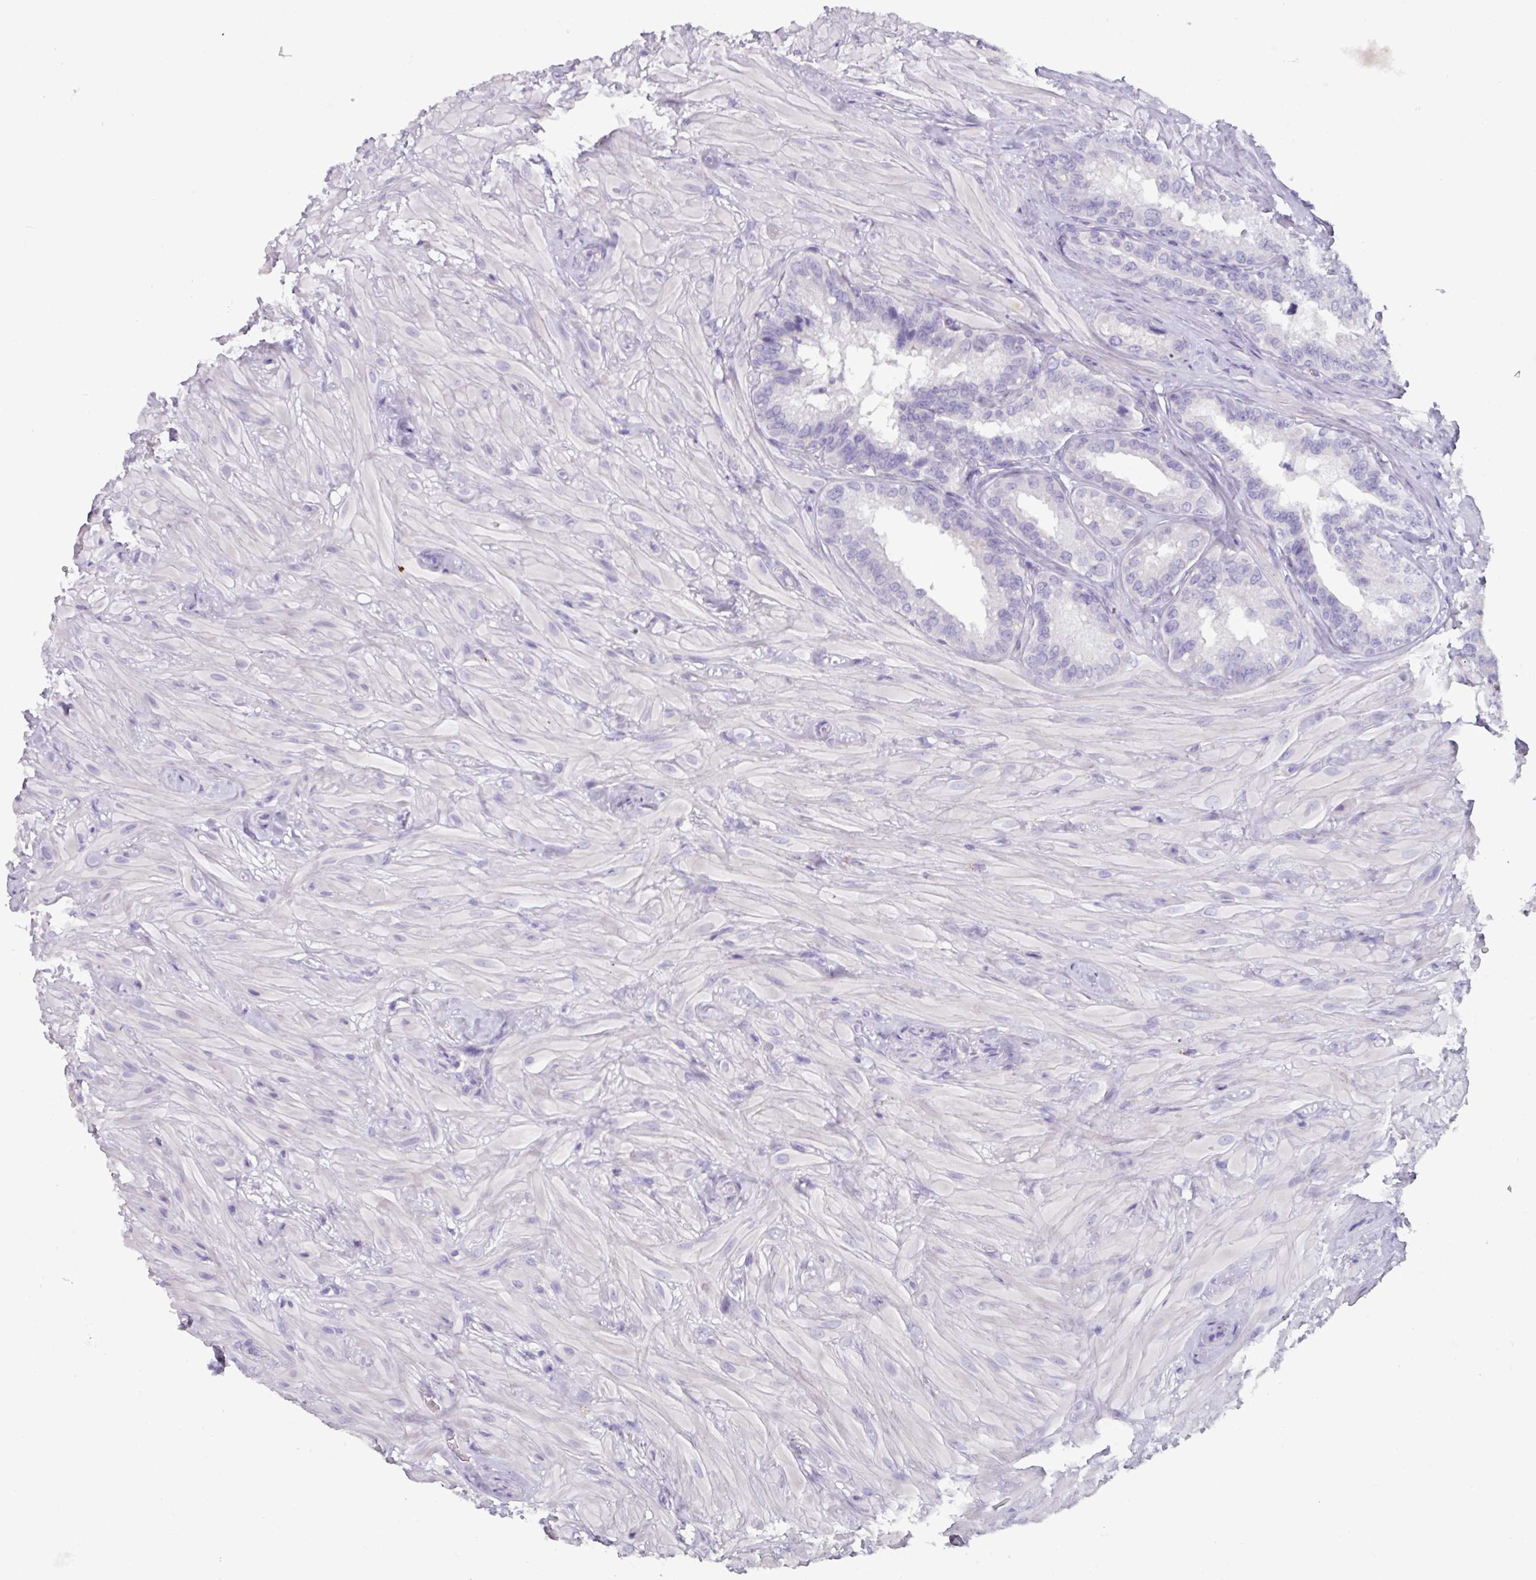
{"staining": {"intensity": "negative", "quantity": "none", "location": "none"}, "tissue": "seminal vesicle", "cell_type": "Glandular cells", "image_type": "normal", "snomed": [{"axis": "morphology", "description": "Normal tissue, NOS"}, {"axis": "topography", "description": "Seminal veicle"}], "caption": "An immunohistochemistry (IHC) histopathology image of unremarkable seminal vesicle is shown. There is no staining in glandular cells of seminal vesicle.", "gene": "OR2T10", "patient": {"sex": "male", "age": 60}}